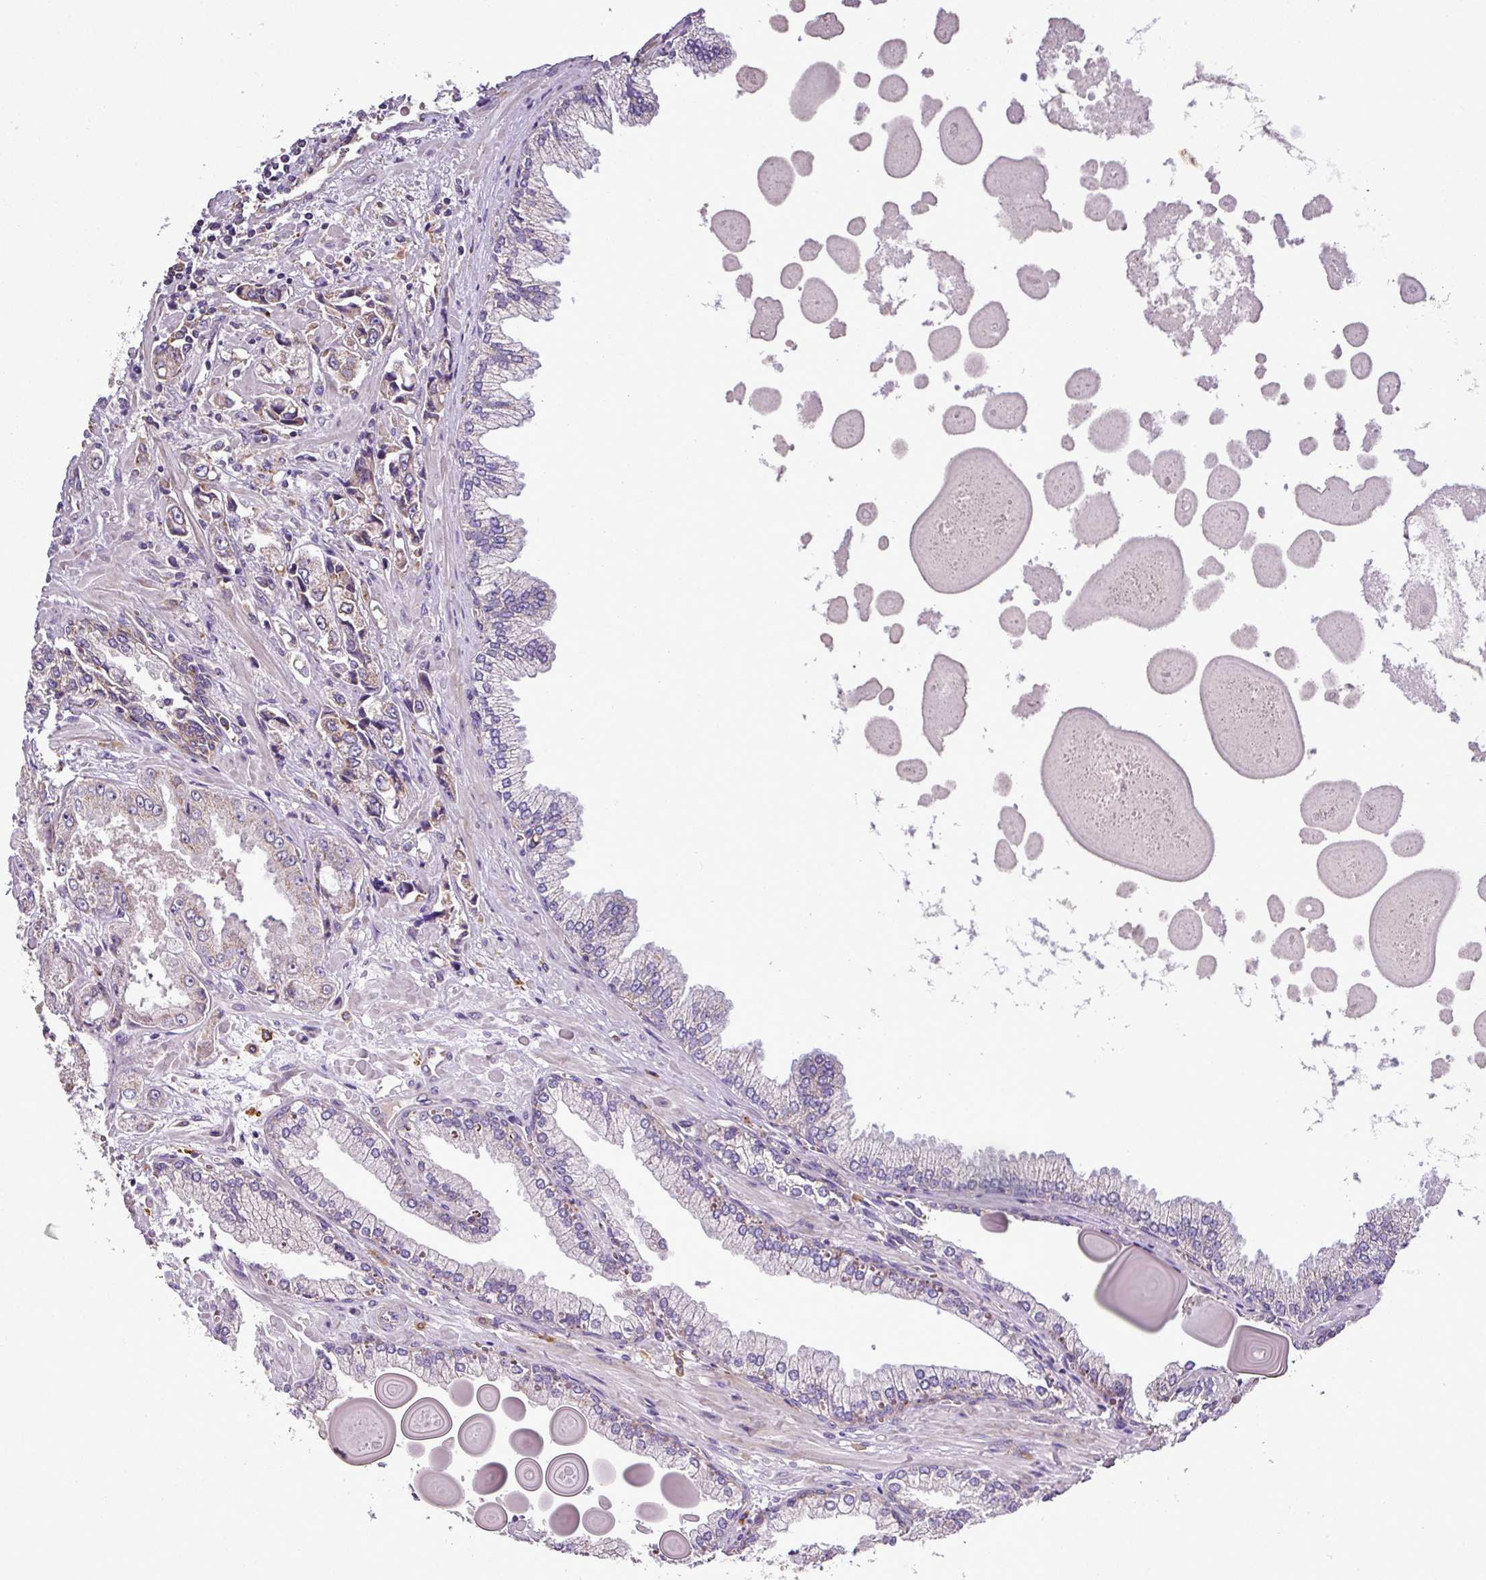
{"staining": {"intensity": "weak", "quantity": "<25%", "location": "cytoplasmic/membranous"}, "tissue": "prostate cancer", "cell_type": "Tumor cells", "image_type": "cancer", "snomed": [{"axis": "morphology", "description": "Adenocarcinoma, High grade"}, {"axis": "topography", "description": "Prostate"}], "caption": "Immunohistochemical staining of human prostate cancer reveals no significant positivity in tumor cells. Nuclei are stained in blue.", "gene": "ZNF513", "patient": {"sex": "male", "age": 74}}